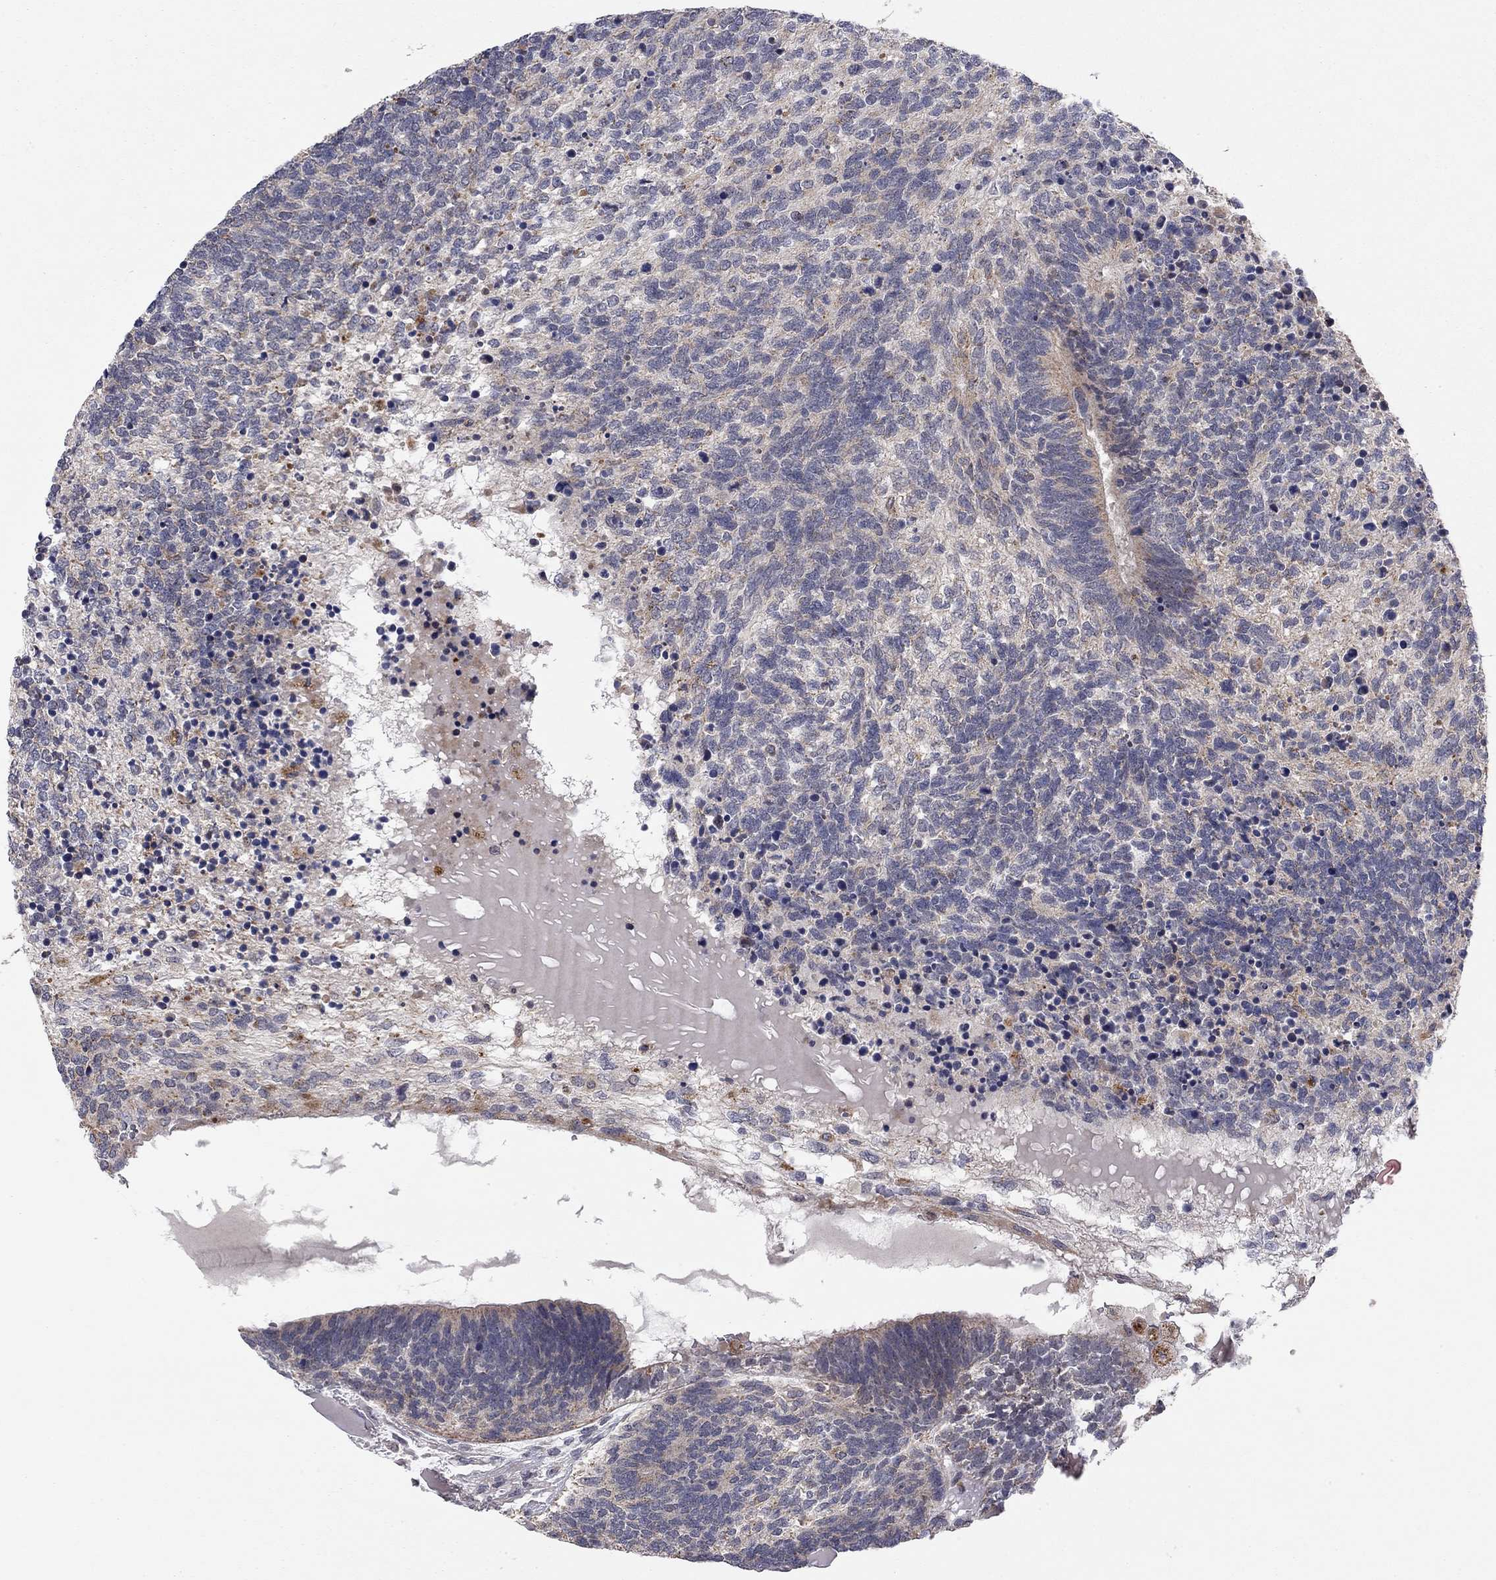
{"staining": {"intensity": "moderate", "quantity": "<25%", "location": "cytoplasmic/membranous"}, "tissue": "testis cancer", "cell_type": "Tumor cells", "image_type": "cancer", "snomed": [{"axis": "morphology", "description": "Seminoma, NOS"}, {"axis": "morphology", "description": "Carcinoma, Embryonal, NOS"}, {"axis": "topography", "description": "Testis"}], "caption": "A low amount of moderate cytoplasmic/membranous staining is appreciated in approximately <25% of tumor cells in seminoma (testis) tissue.", "gene": "IDS", "patient": {"sex": "male", "age": 41}}